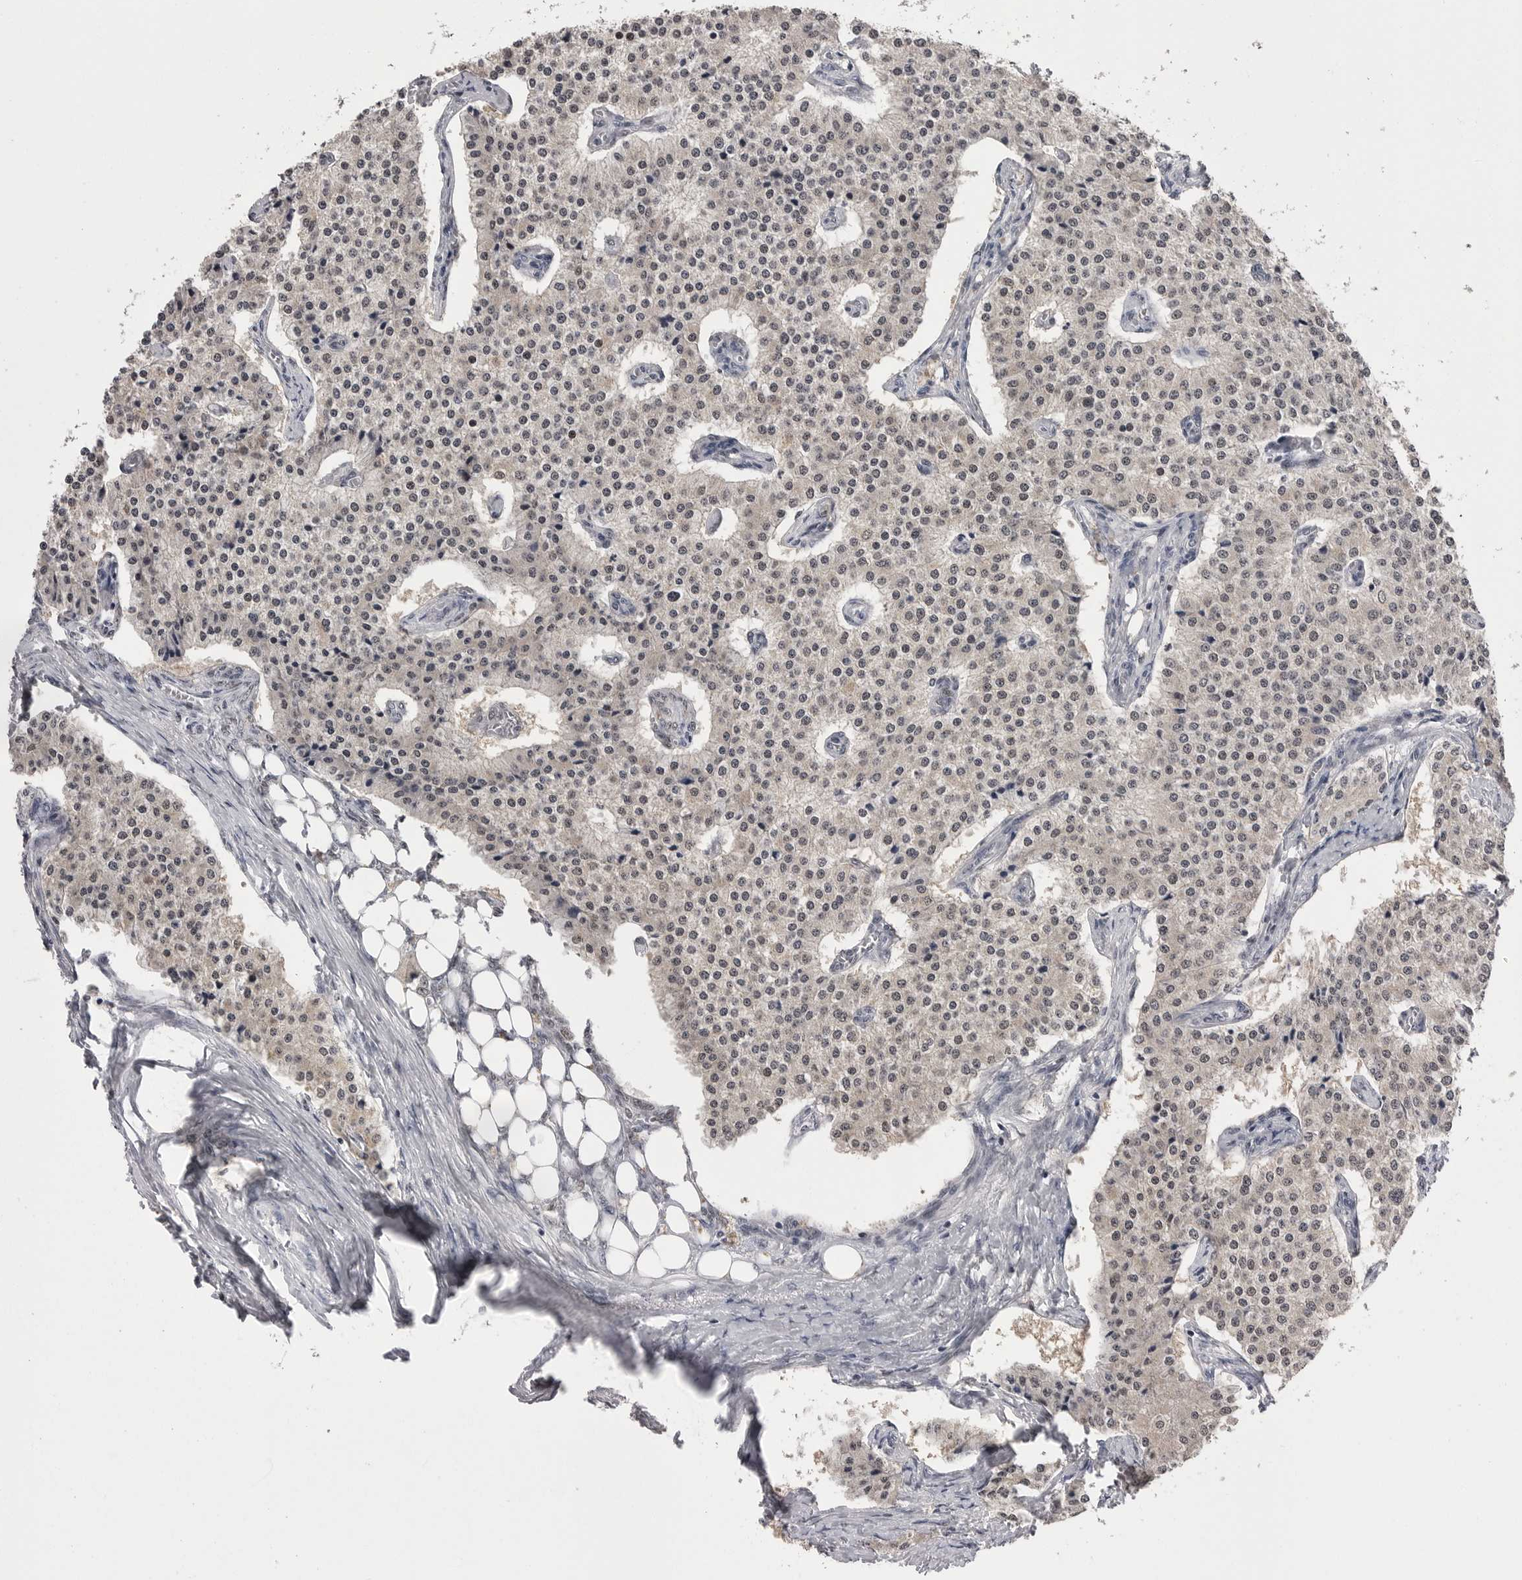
{"staining": {"intensity": "weak", "quantity": ">75%", "location": "nuclear"}, "tissue": "carcinoid", "cell_type": "Tumor cells", "image_type": "cancer", "snomed": [{"axis": "morphology", "description": "Carcinoid, malignant, NOS"}, {"axis": "topography", "description": "Colon"}], "caption": "Carcinoid (malignant) tissue reveals weak nuclear staining in approximately >75% of tumor cells, visualized by immunohistochemistry.", "gene": "DLG2", "patient": {"sex": "female", "age": 52}}